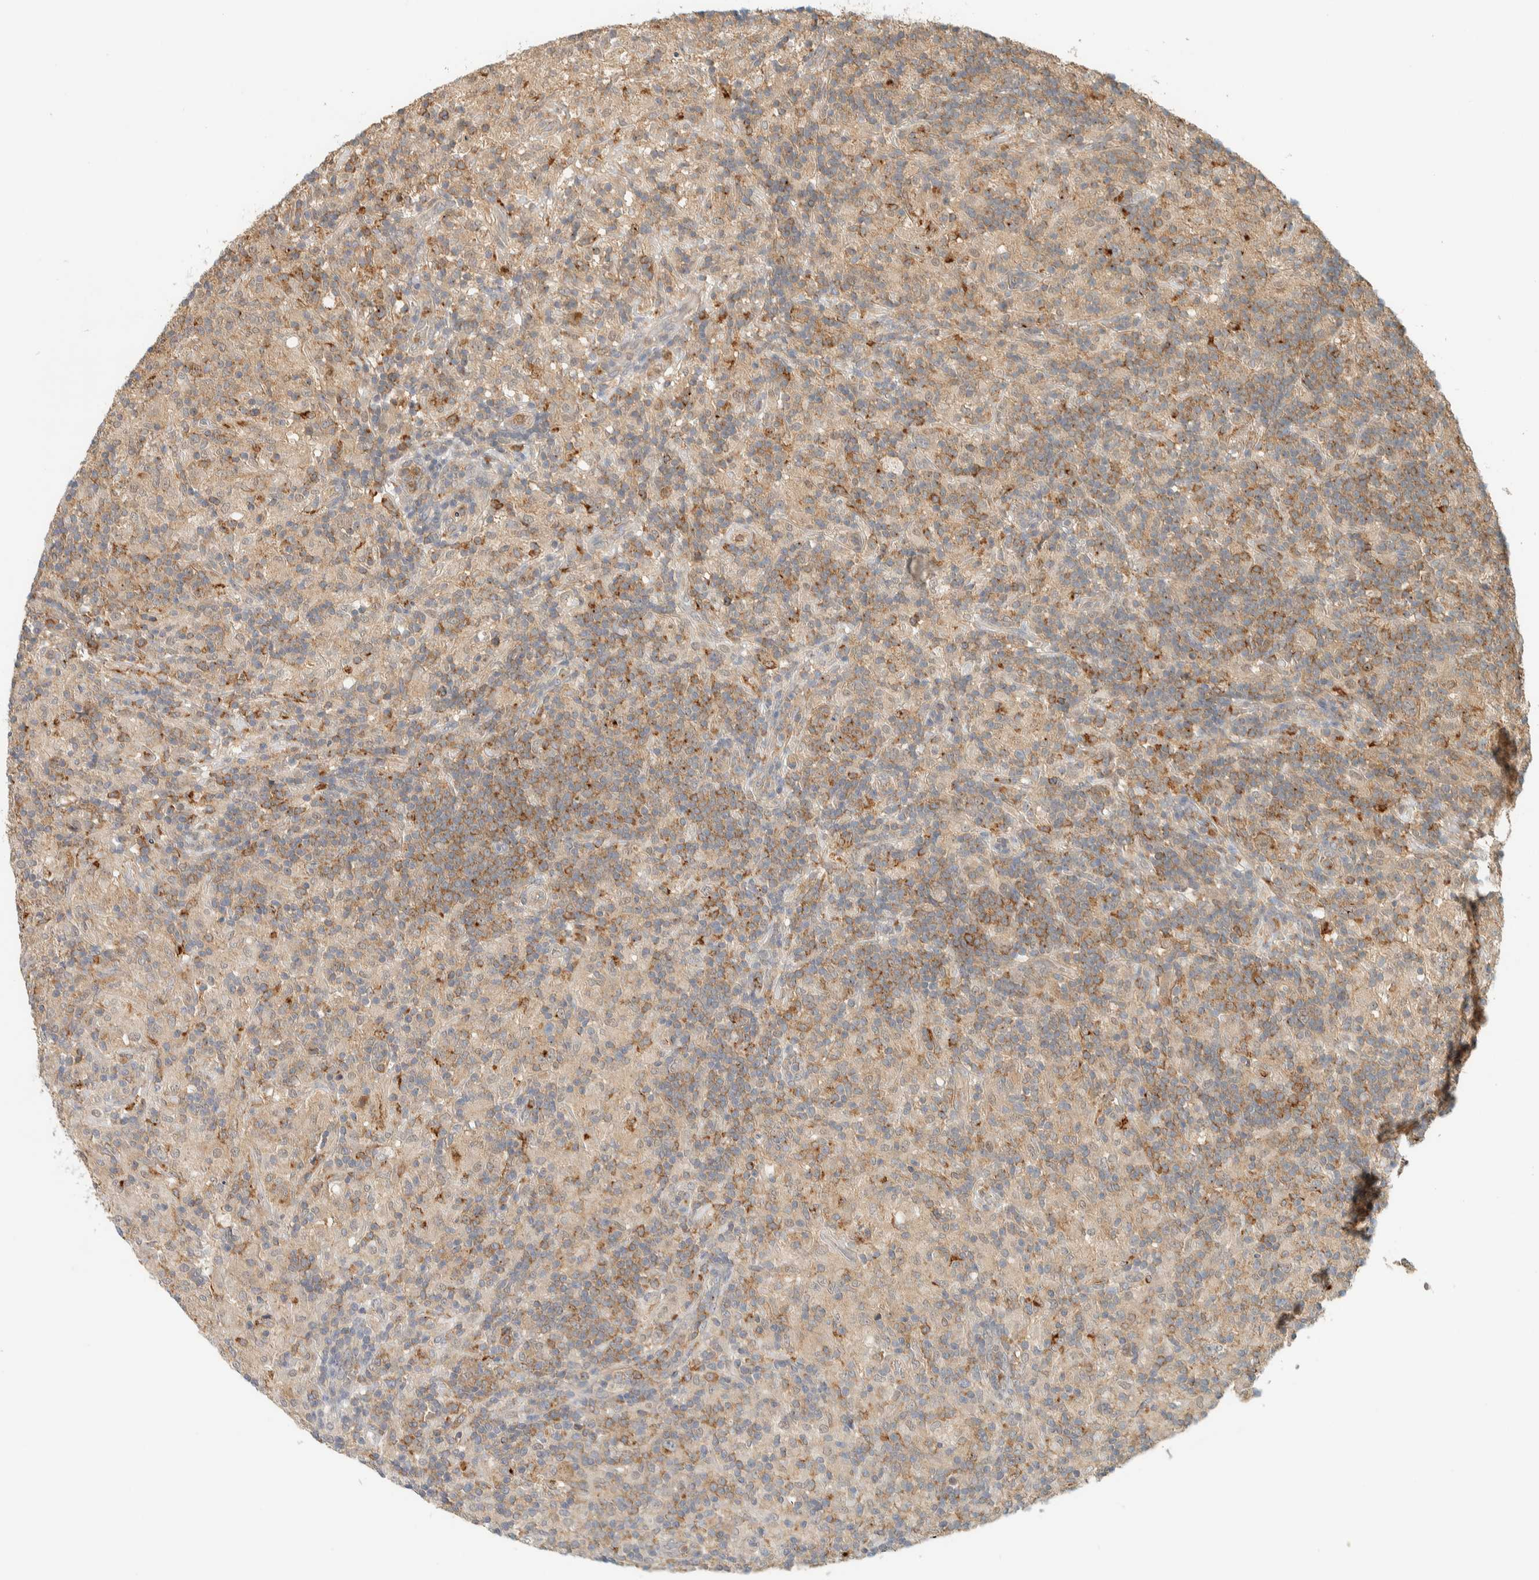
{"staining": {"intensity": "moderate", "quantity": "<25%", "location": "cytoplasmic/membranous"}, "tissue": "lymphoma", "cell_type": "Tumor cells", "image_type": "cancer", "snomed": [{"axis": "morphology", "description": "Hodgkin's disease, NOS"}, {"axis": "topography", "description": "Lymph node"}], "caption": "Immunohistochemistry (IHC) of lymphoma reveals low levels of moderate cytoplasmic/membranous positivity in approximately <25% of tumor cells.", "gene": "RAB11FIP1", "patient": {"sex": "male", "age": 70}}